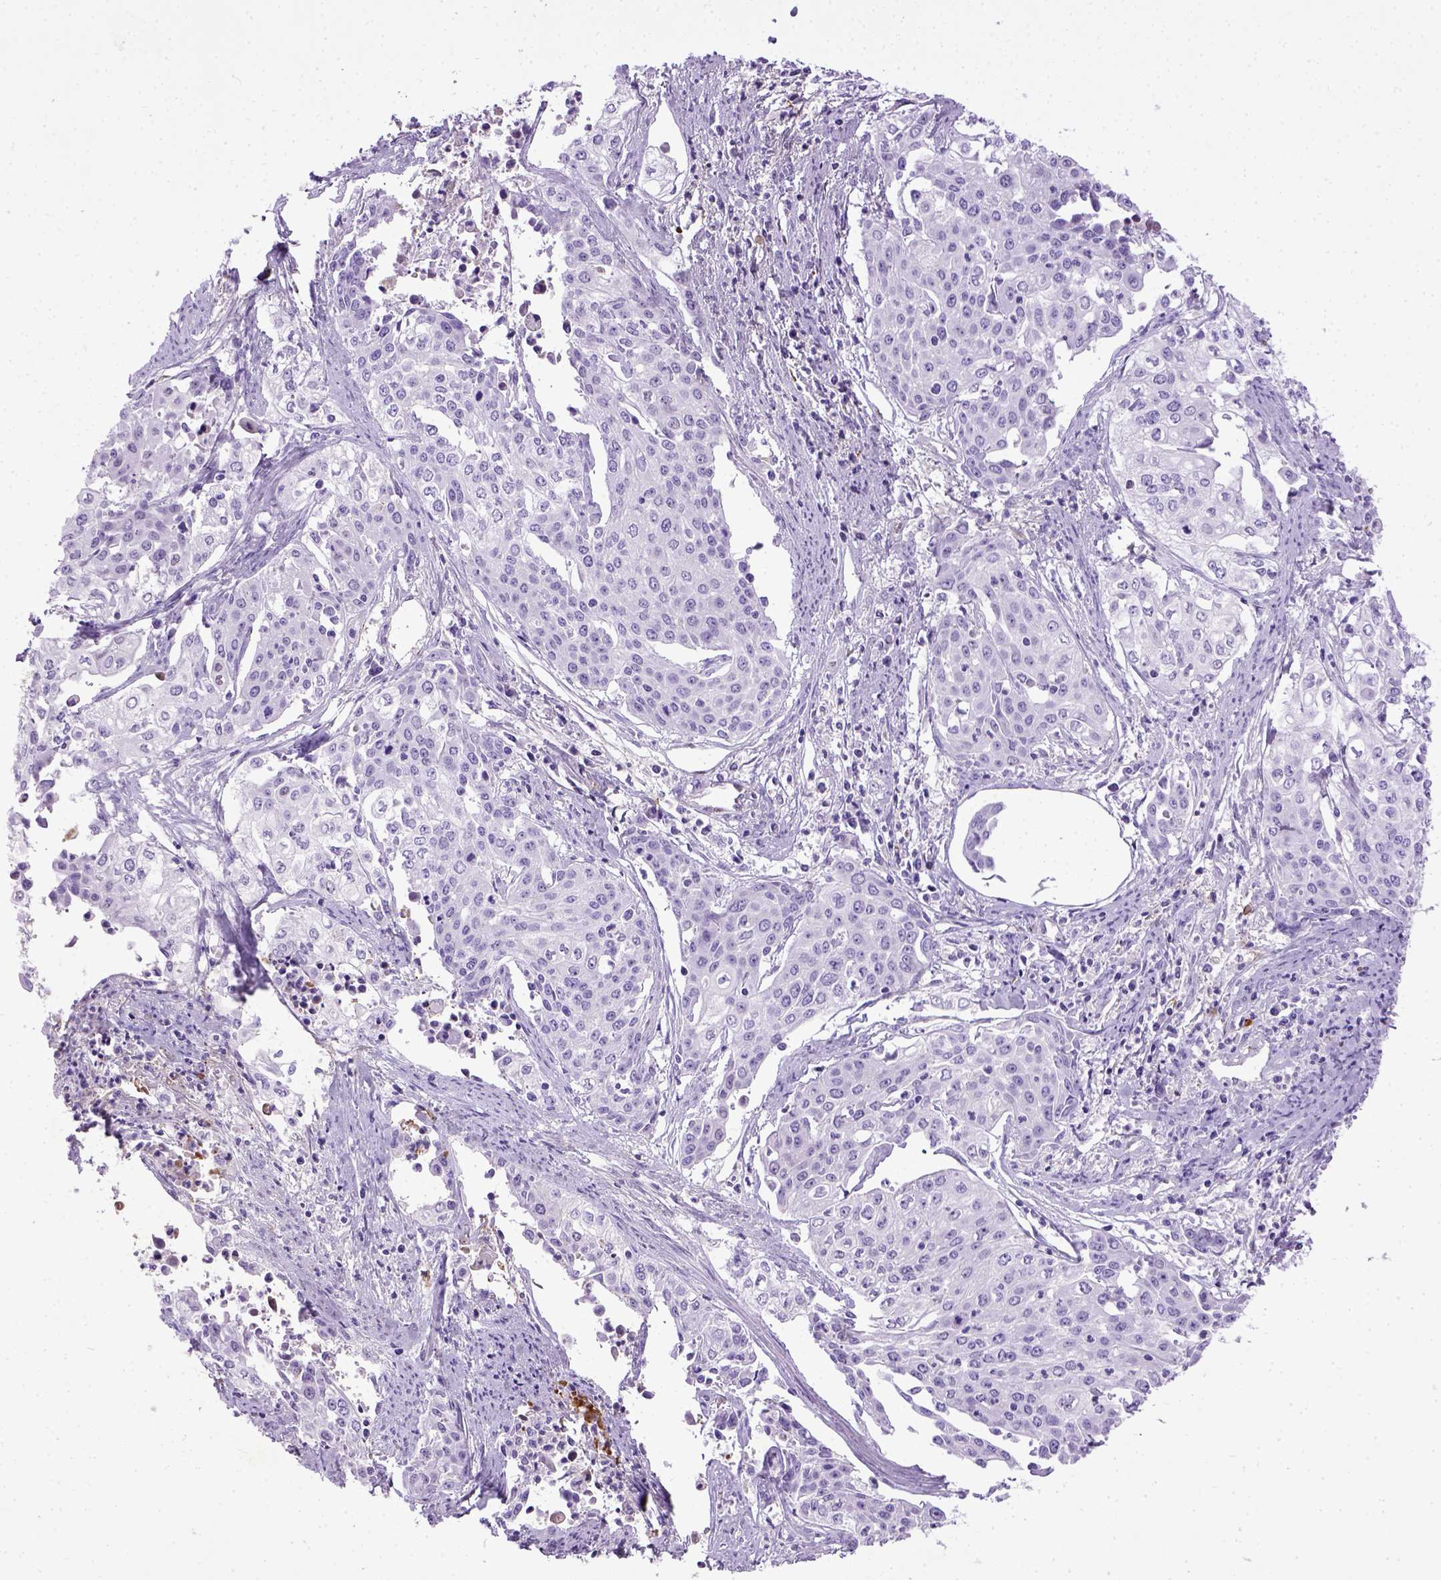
{"staining": {"intensity": "negative", "quantity": "none", "location": "none"}, "tissue": "cervical cancer", "cell_type": "Tumor cells", "image_type": "cancer", "snomed": [{"axis": "morphology", "description": "Squamous cell carcinoma, NOS"}, {"axis": "topography", "description": "Cervix"}], "caption": "An IHC micrograph of cervical cancer is shown. There is no staining in tumor cells of cervical cancer.", "gene": "ADAMTS8", "patient": {"sex": "female", "age": 39}}